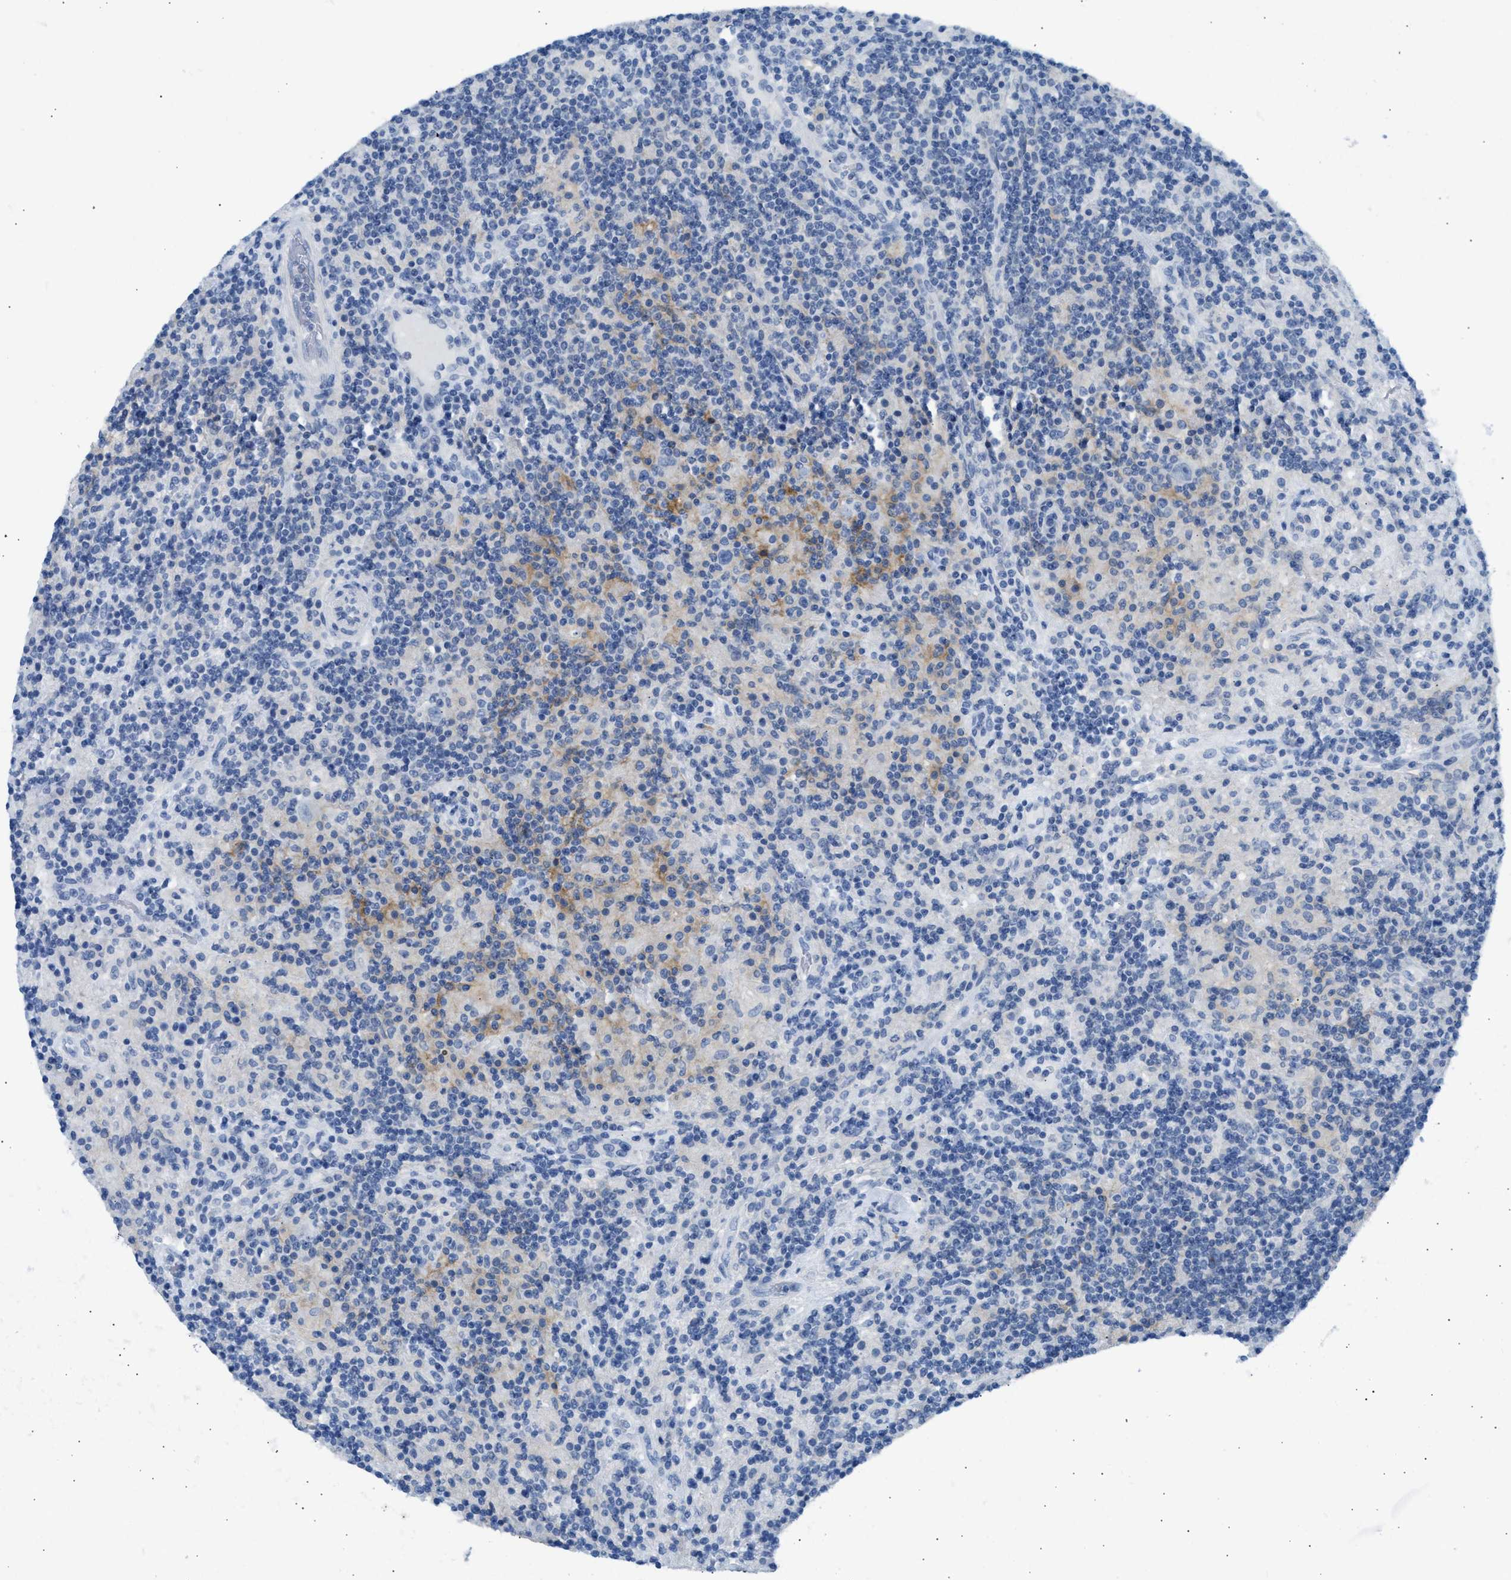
{"staining": {"intensity": "negative", "quantity": "none", "location": "none"}, "tissue": "lymphoma", "cell_type": "Tumor cells", "image_type": "cancer", "snomed": [{"axis": "morphology", "description": "Hodgkin's disease, NOS"}, {"axis": "topography", "description": "Lymph node"}], "caption": "Immunohistochemical staining of human lymphoma demonstrates no significant positivity in tumor cells.", "gene": "ERBB2", "patient": {"sex": "male", "age": 70}}